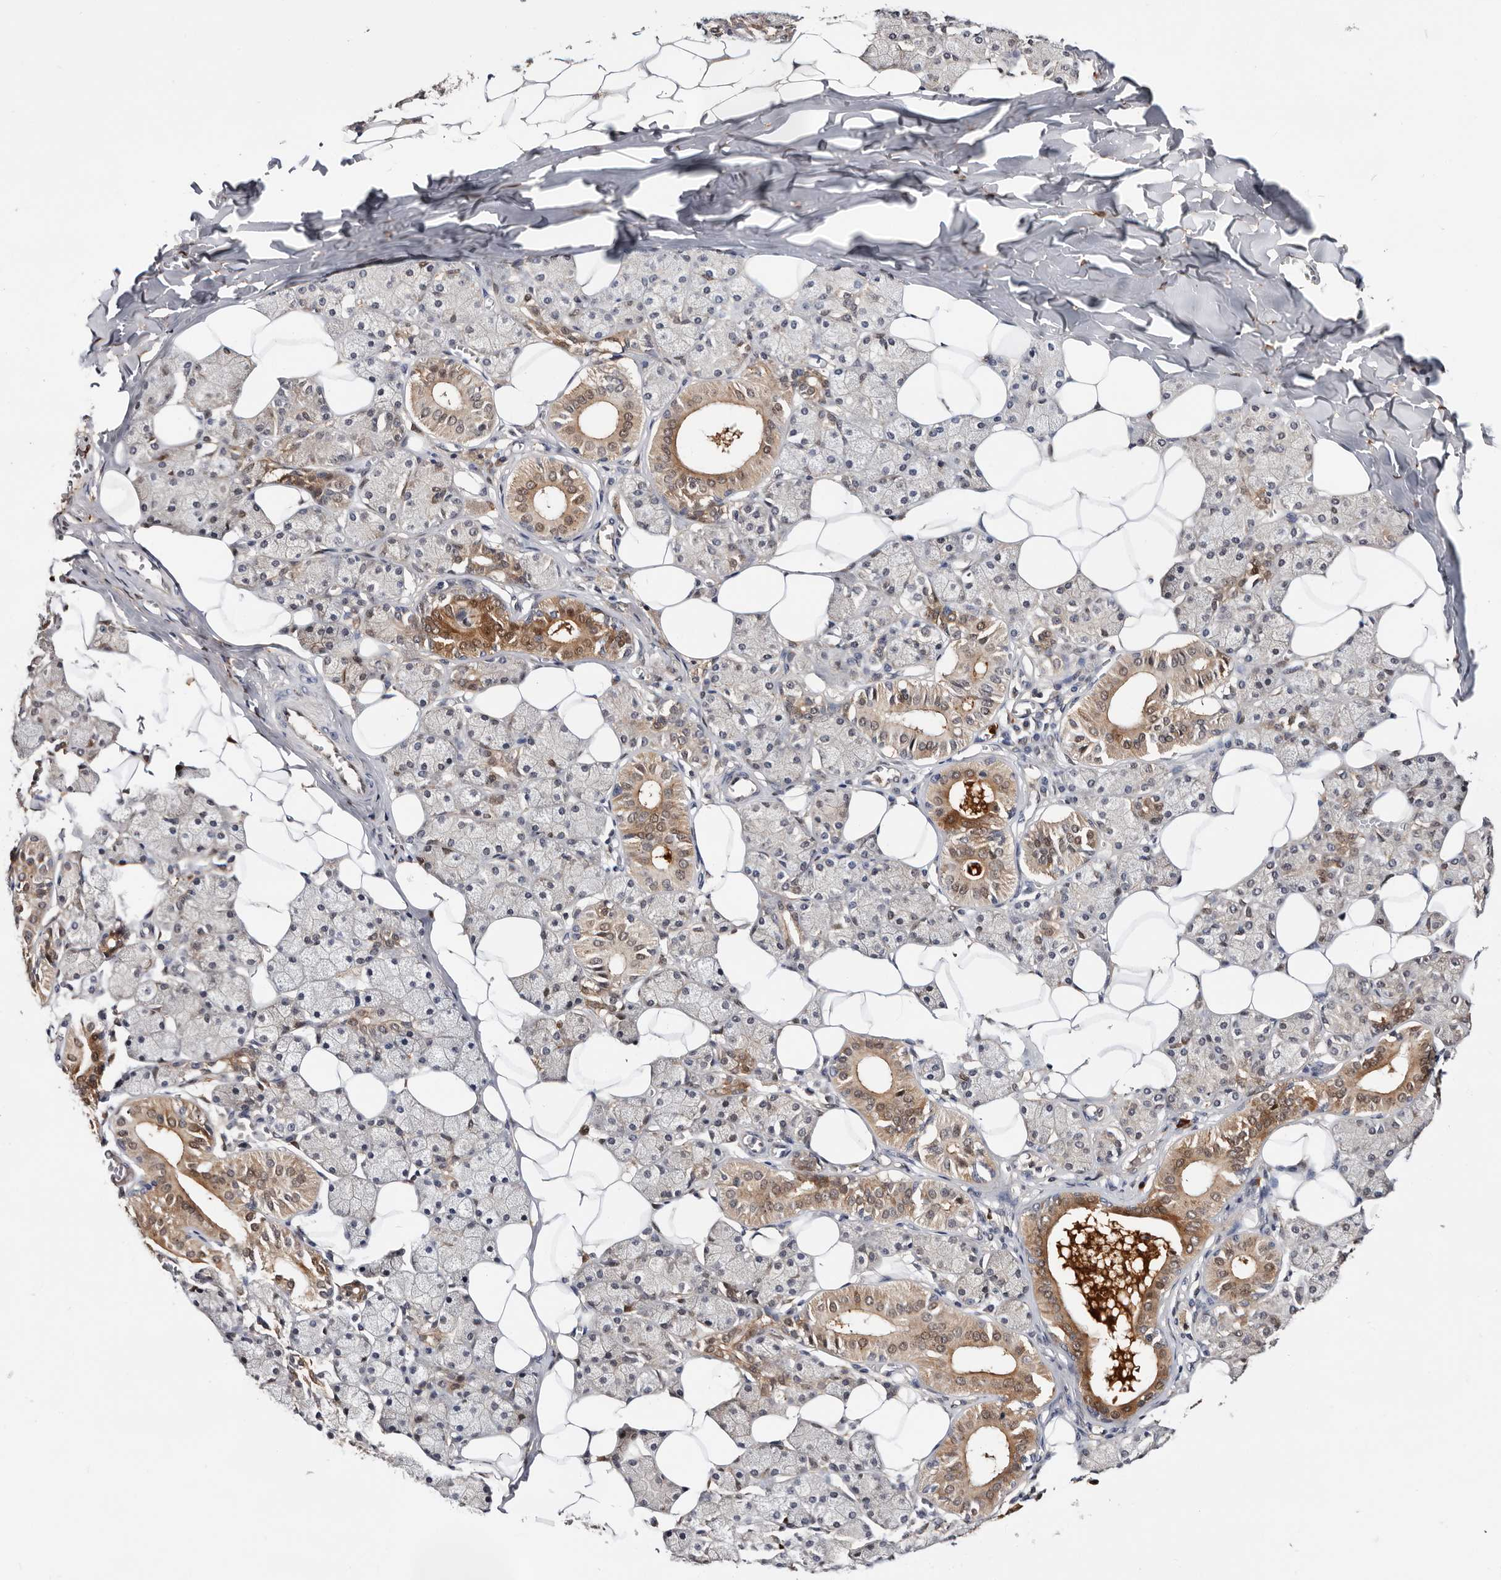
{"staining": {"intensity": "moderate", "quantity": "25%-75%", "location": "cytoplasmic/membranous,nuclear"}, "tissue": "salivary gland", "cell_type": "Glandular cells", "image_type": "normal", "snomed": [{"axis": "morphology", "description": "Normal tissue, NOS"}, {"axis": "topography", "description": "Salivary gland"}], "caption": "Immunohistochemical staining of normal salivary gland demonstrates medium levels of moderate cytoplasmic/membranous,nuclear expression in approximately 25%-75% of glandular cells.", "gene": "TP53I3", "patient": {"sex": "female", "age": 33}}